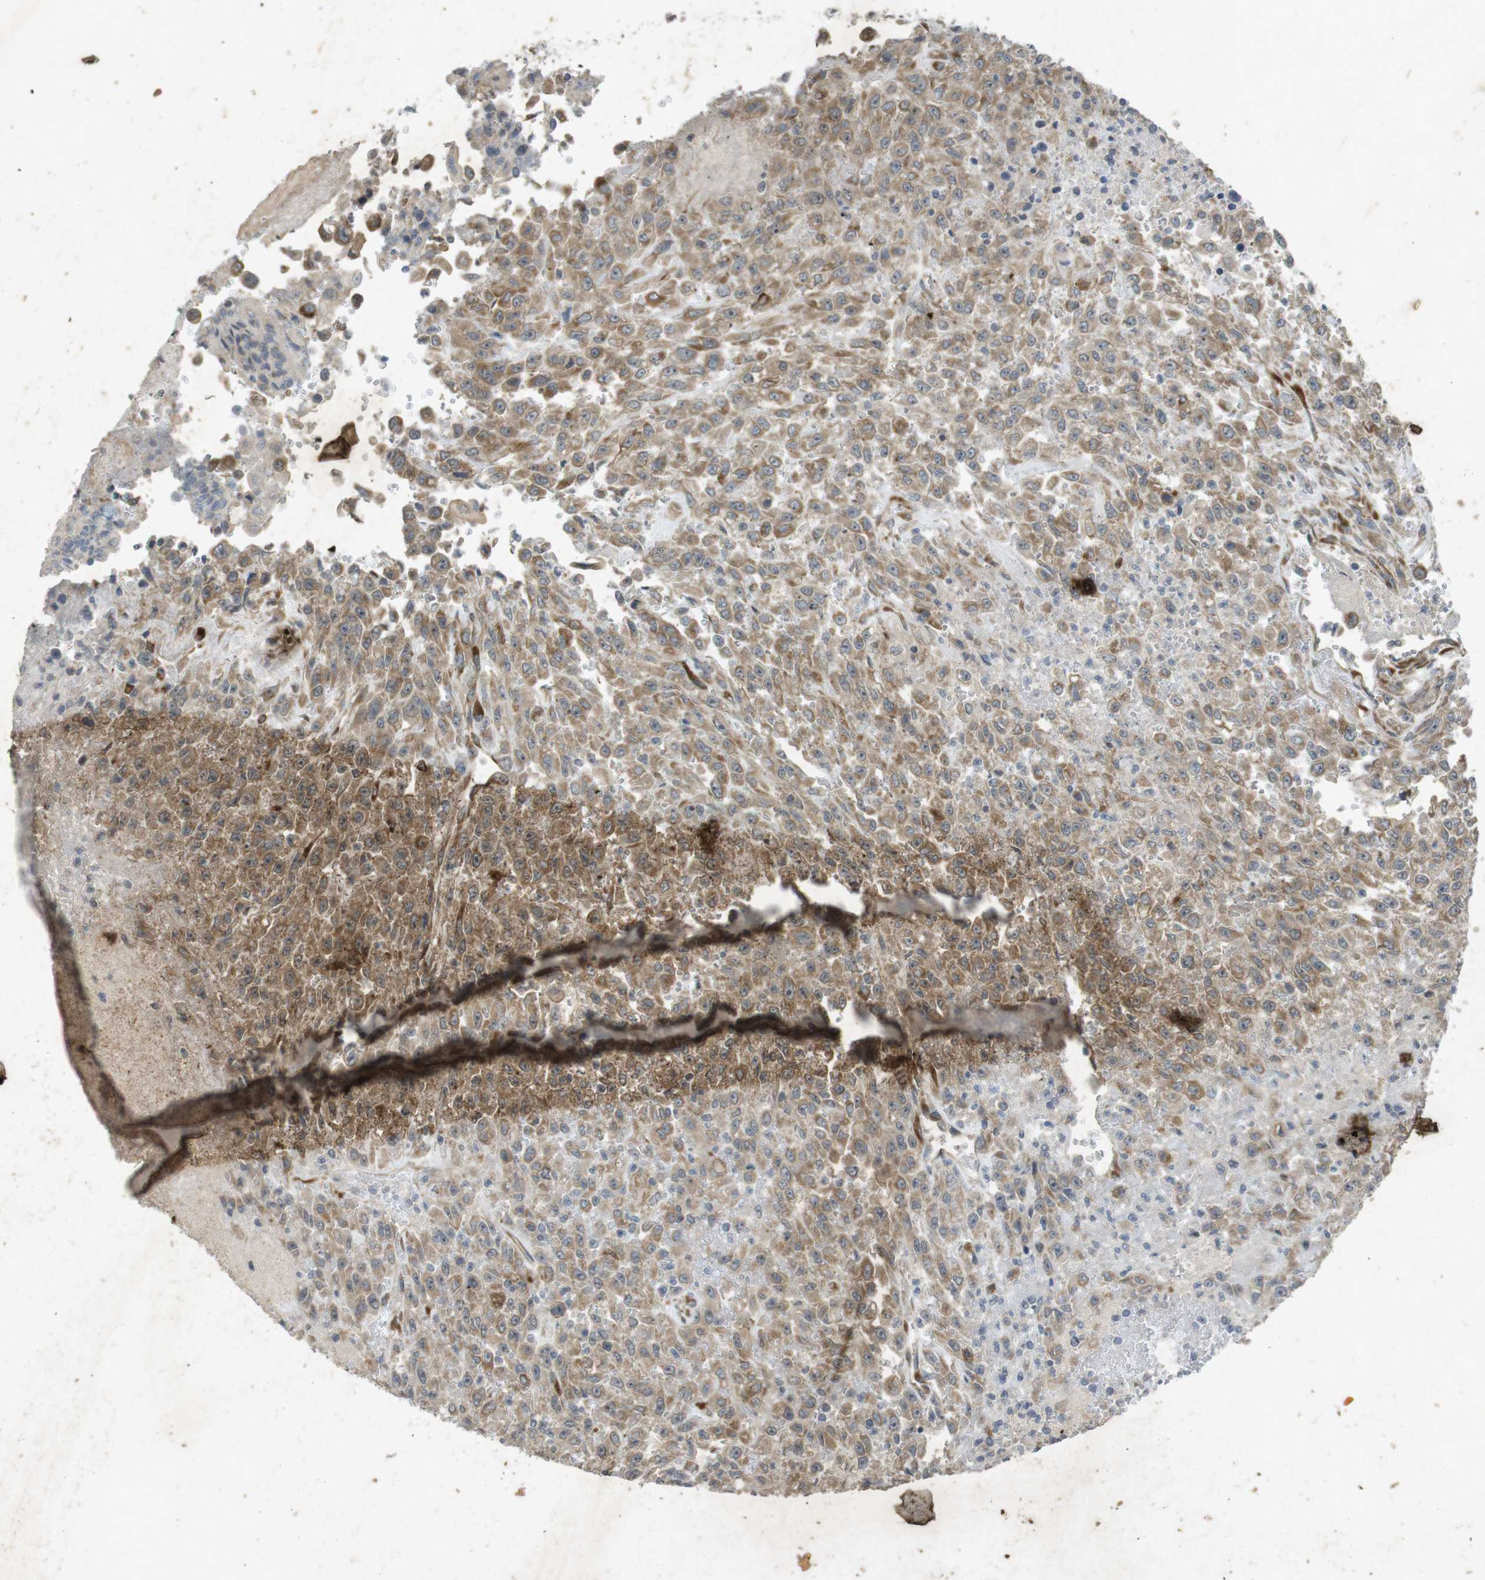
{"staining": {"intensity": "moderate", "quantity": ">75%", "location": "cytoplasmic/membranous"}, "tissue": "urothelial cancer", "cell_type": "Tumor cells", "image_type": "cancer", "snomed": [{"axis": "morphology", "description": "Urothelial carcinoma, High grade"}, {"axis": "topography", "description": "Urinary bladder"}], "caption": "Human urothelial carcinoma (high-grade) stained with a protein marker shows moderate staining in tumor cells.", "gene": "FLCN", "patient": {"sex": "male", "age": 46}}